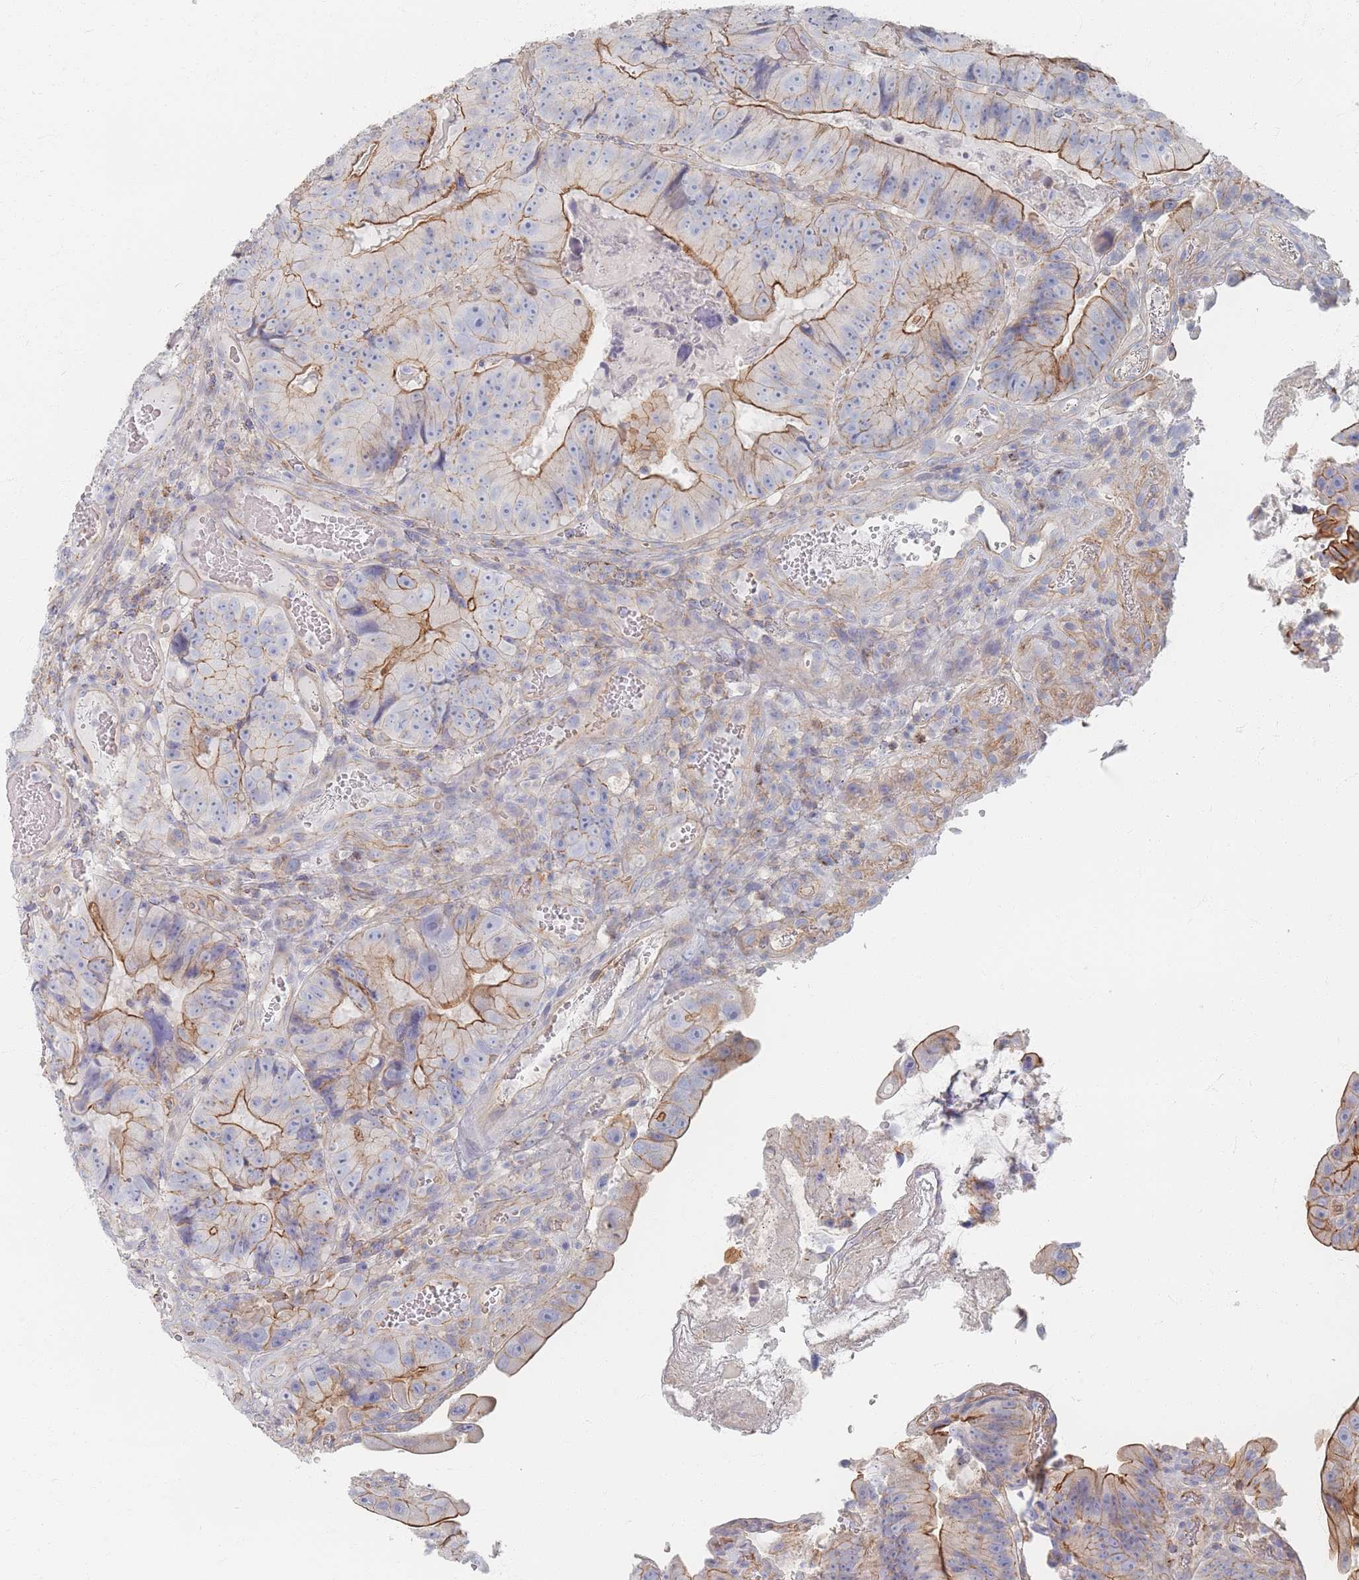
{"staining": {"intensity": "moderate", "quantity": "25%-75%", "location": "cytoplasmic/membranous"}, "tissue": "colorectal cancer", "cell_type": "Tumor cells", "image_type": "cancer", "snomed": [{"axis": "morphology", "description": "Adenocarcinoma, NOS"}, {"axis": "topography", "description": "Colon"}], "caption": "About 25%-75% of tumor cells in human colorectal cancer (adenocarcinoma) reveal moderate cytoplasmic/membranous protein expression as visualized by brown immunohistochemical staining.", "gene": "GNB1", "patient": {"sex": "female", "age": 86}}